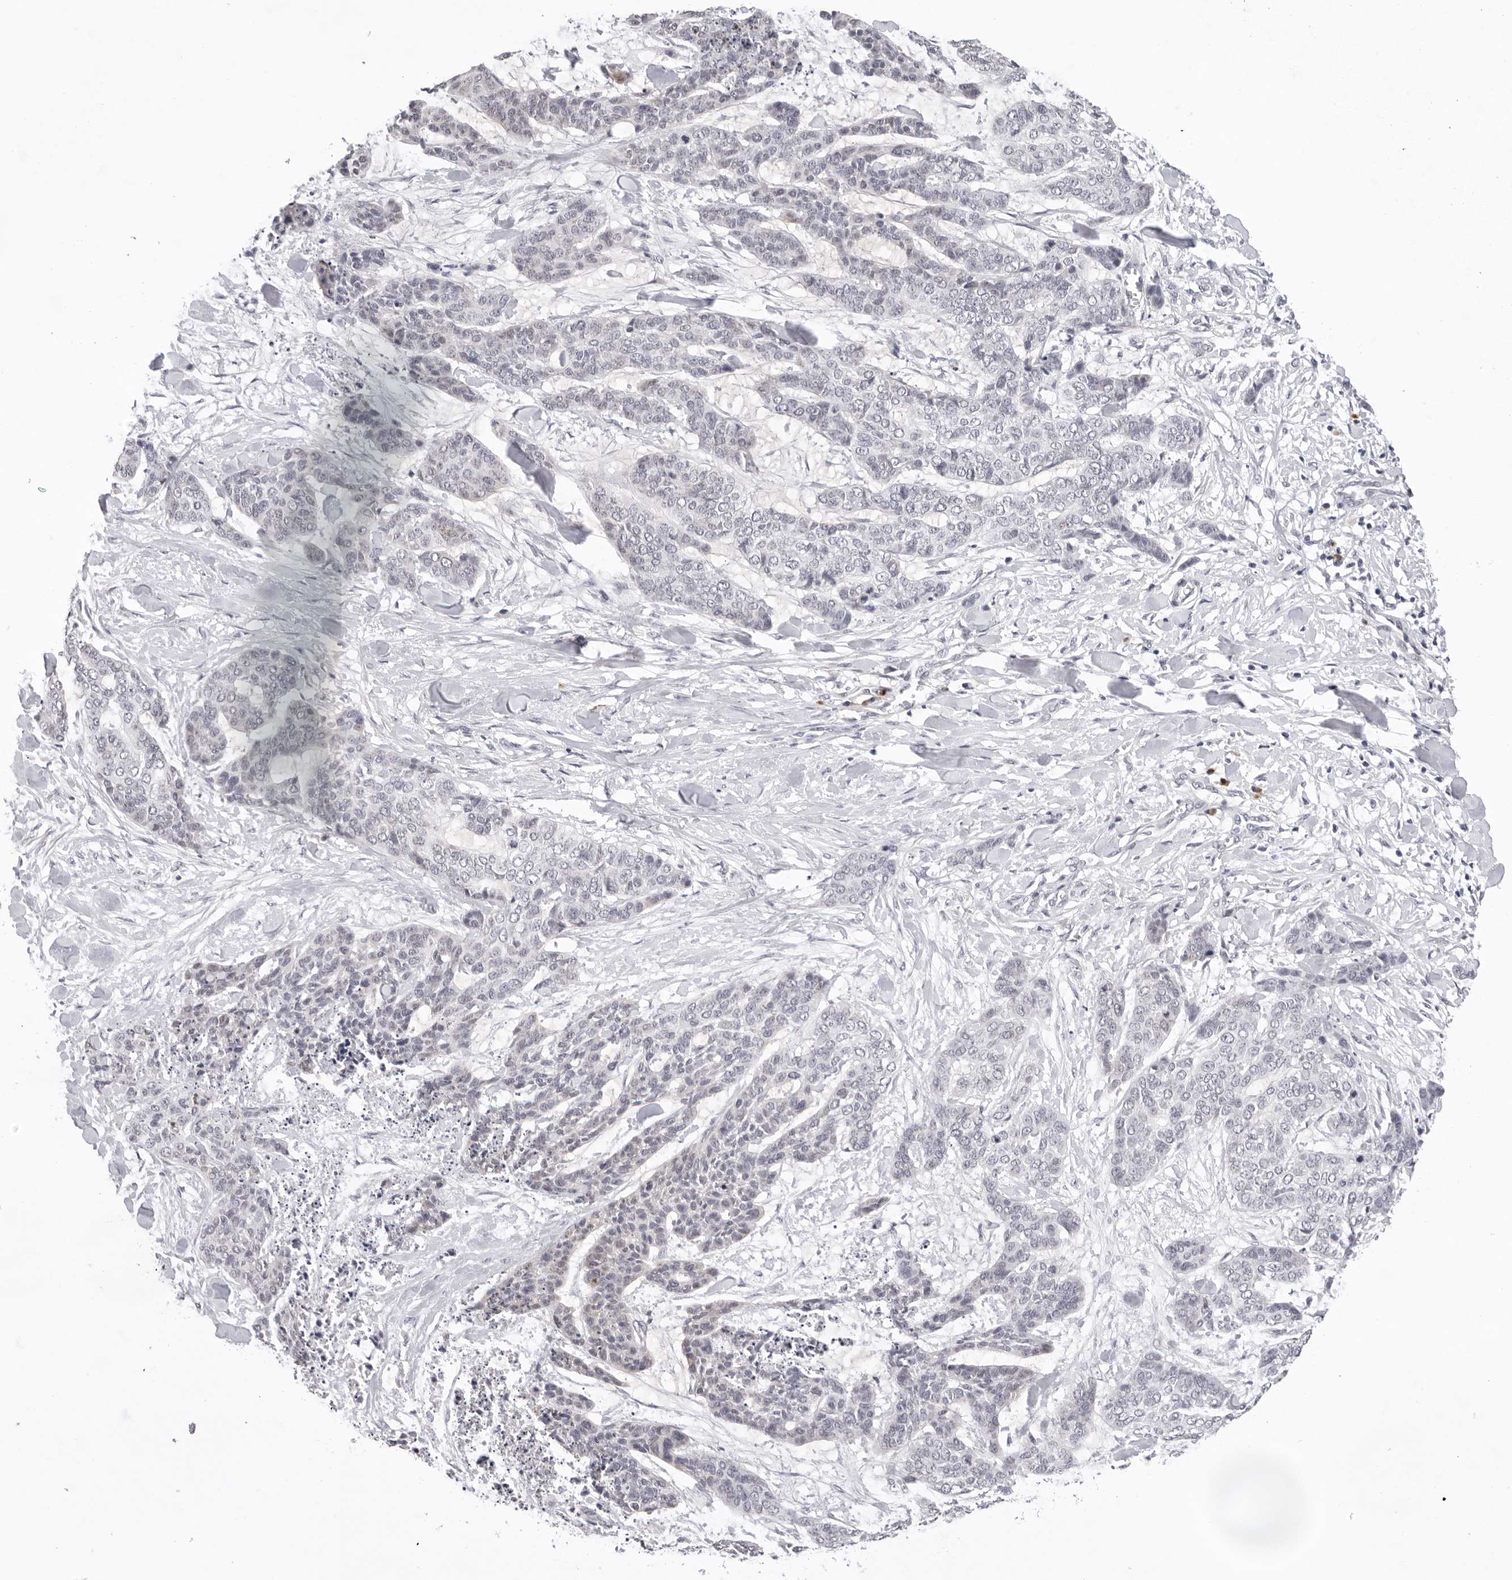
{"staining": {"intensity": "negative", "quantity": "none", "location": "none"}, "tissue": "skin cancer", "cell_type": "Tumor cells", "image_type": "cancer", "snomed": [{"axis": "morphology", "description": "Basal cell carcinoma"}, {"axis": "topography", "description": "Skin"}], "caption": "Skin cancer (basal cell carcinoma) stained for a protein using IHC displays no staining tumor cells.", "gene": "IL17RA", "patient": {"sex": "female", "age": 64}}